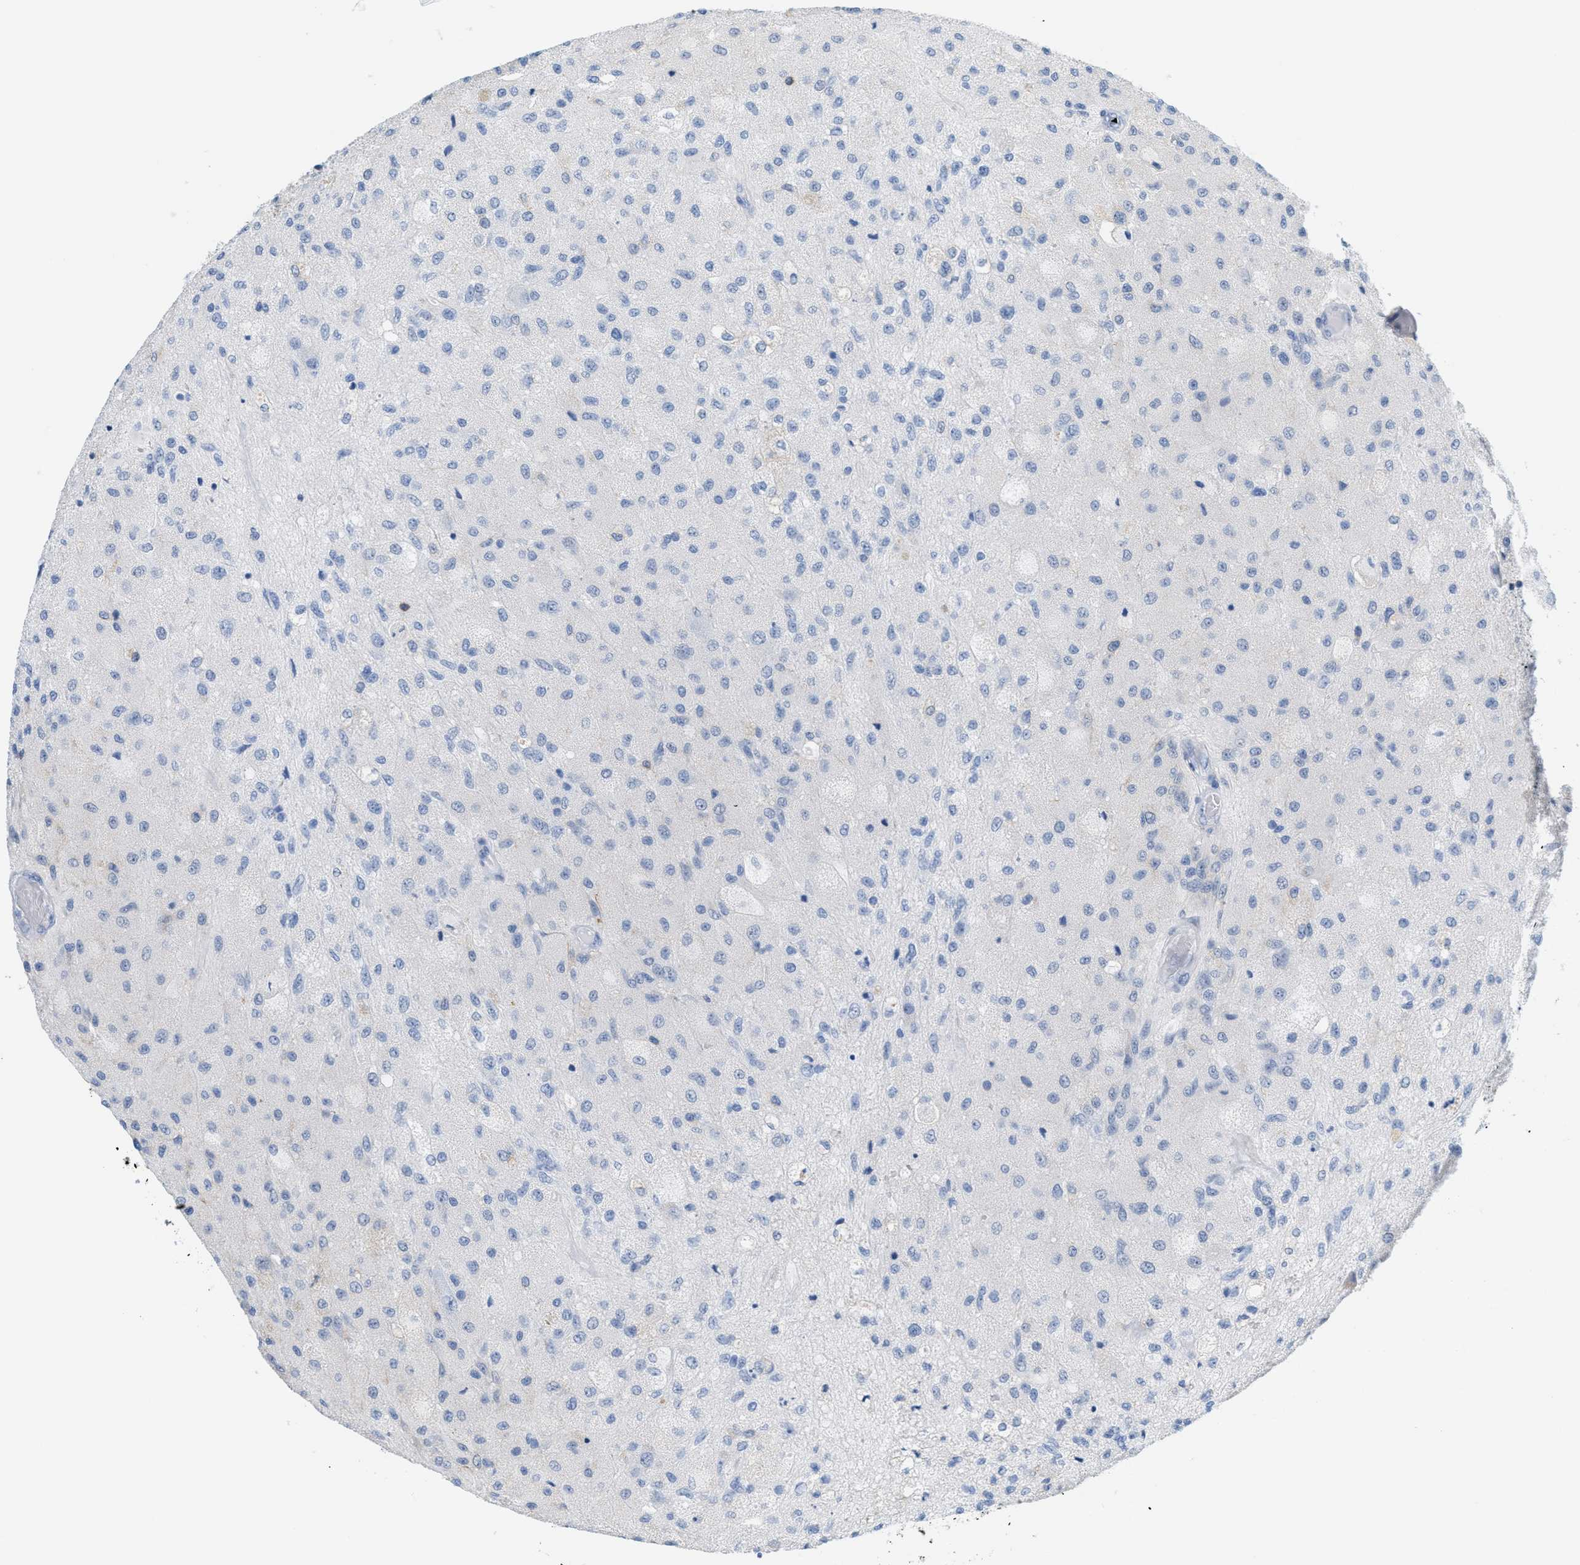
{"staining": {"intensity": "negative", "quantity": "none", "location": "none"}, "tissue": "glioma", "cell_type": "Tumor cells", "image_type": "cancer", "snomed": [{"axis": "morphology", "description": "Normal tissue, NOS"}, {"axis": "morphology", "description": "Glioma, malignant, High grade"}, {"axis": "topography", "description": "Cerebral cortex"}], "caption": "There is no significant expression in tumor cells of glioma.", "gene": "IL16", "patient": {"sex": "male", "age": 77}}